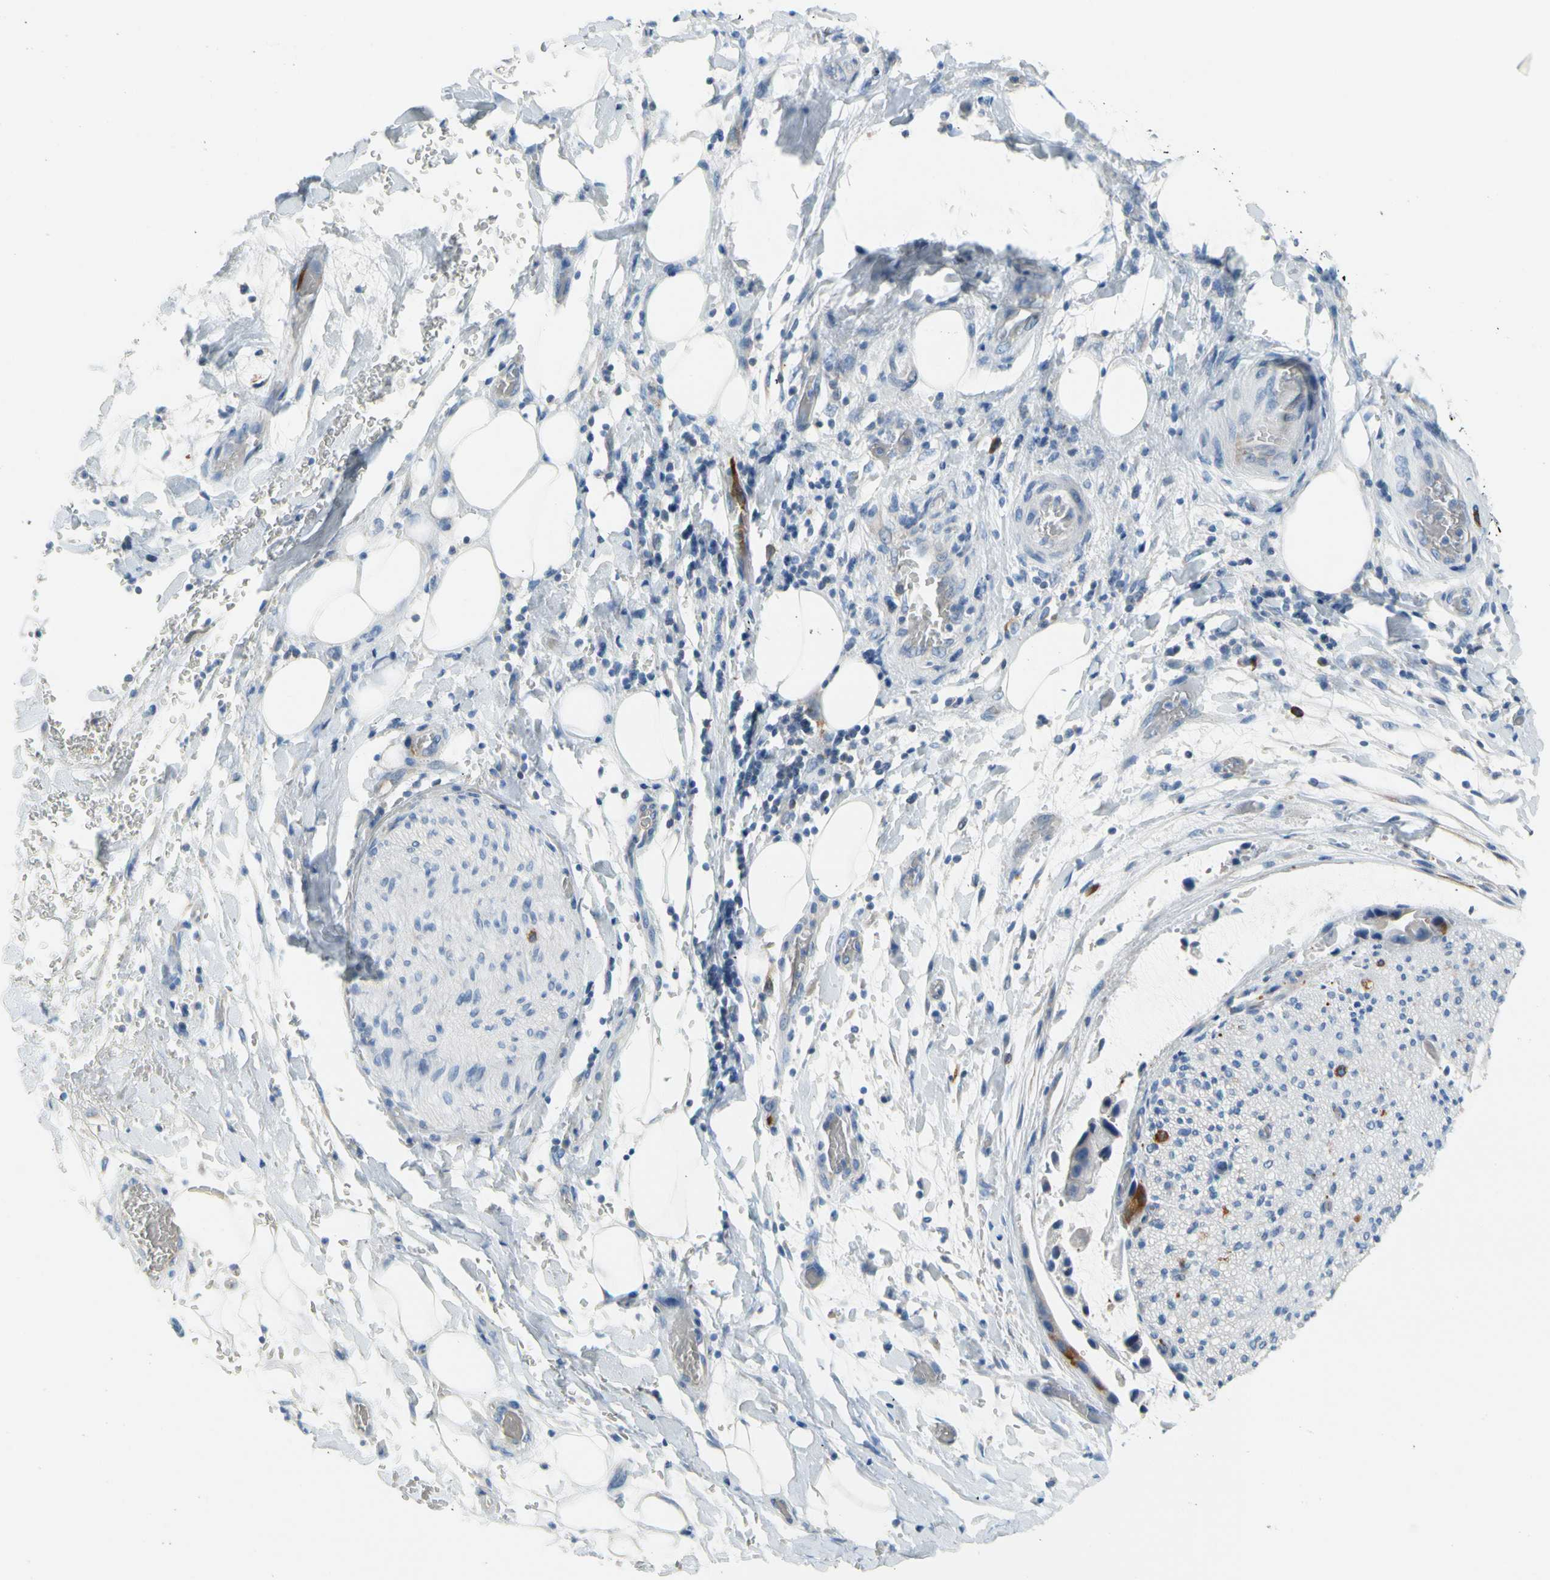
{"staining": {"intensity": "negative", "quantity": "none", "location": "none"}, "tissue": "adipose tissue", "cell_type": "Adipocytes", "image_type": "normal", "snomed": [{"axis": "morphology", "description": "Normal tissue, NOS"}, {"axis": "morphology", "description": "Cholangiocarcinoma"}, {"axis": "topography", "description": "Liver"}, {"axis": "topography", "description": "Peripheral nerve tissue"}], "caption": "A micrograph of adipose tissue stained for a protein displays no brown staining in adipocytes. (DAB (3,3'-diaminobenzidine) immunohistochemistry, high magnification).", "gene": "TACC3", "patient": {"sex": "male", "age": 50}}